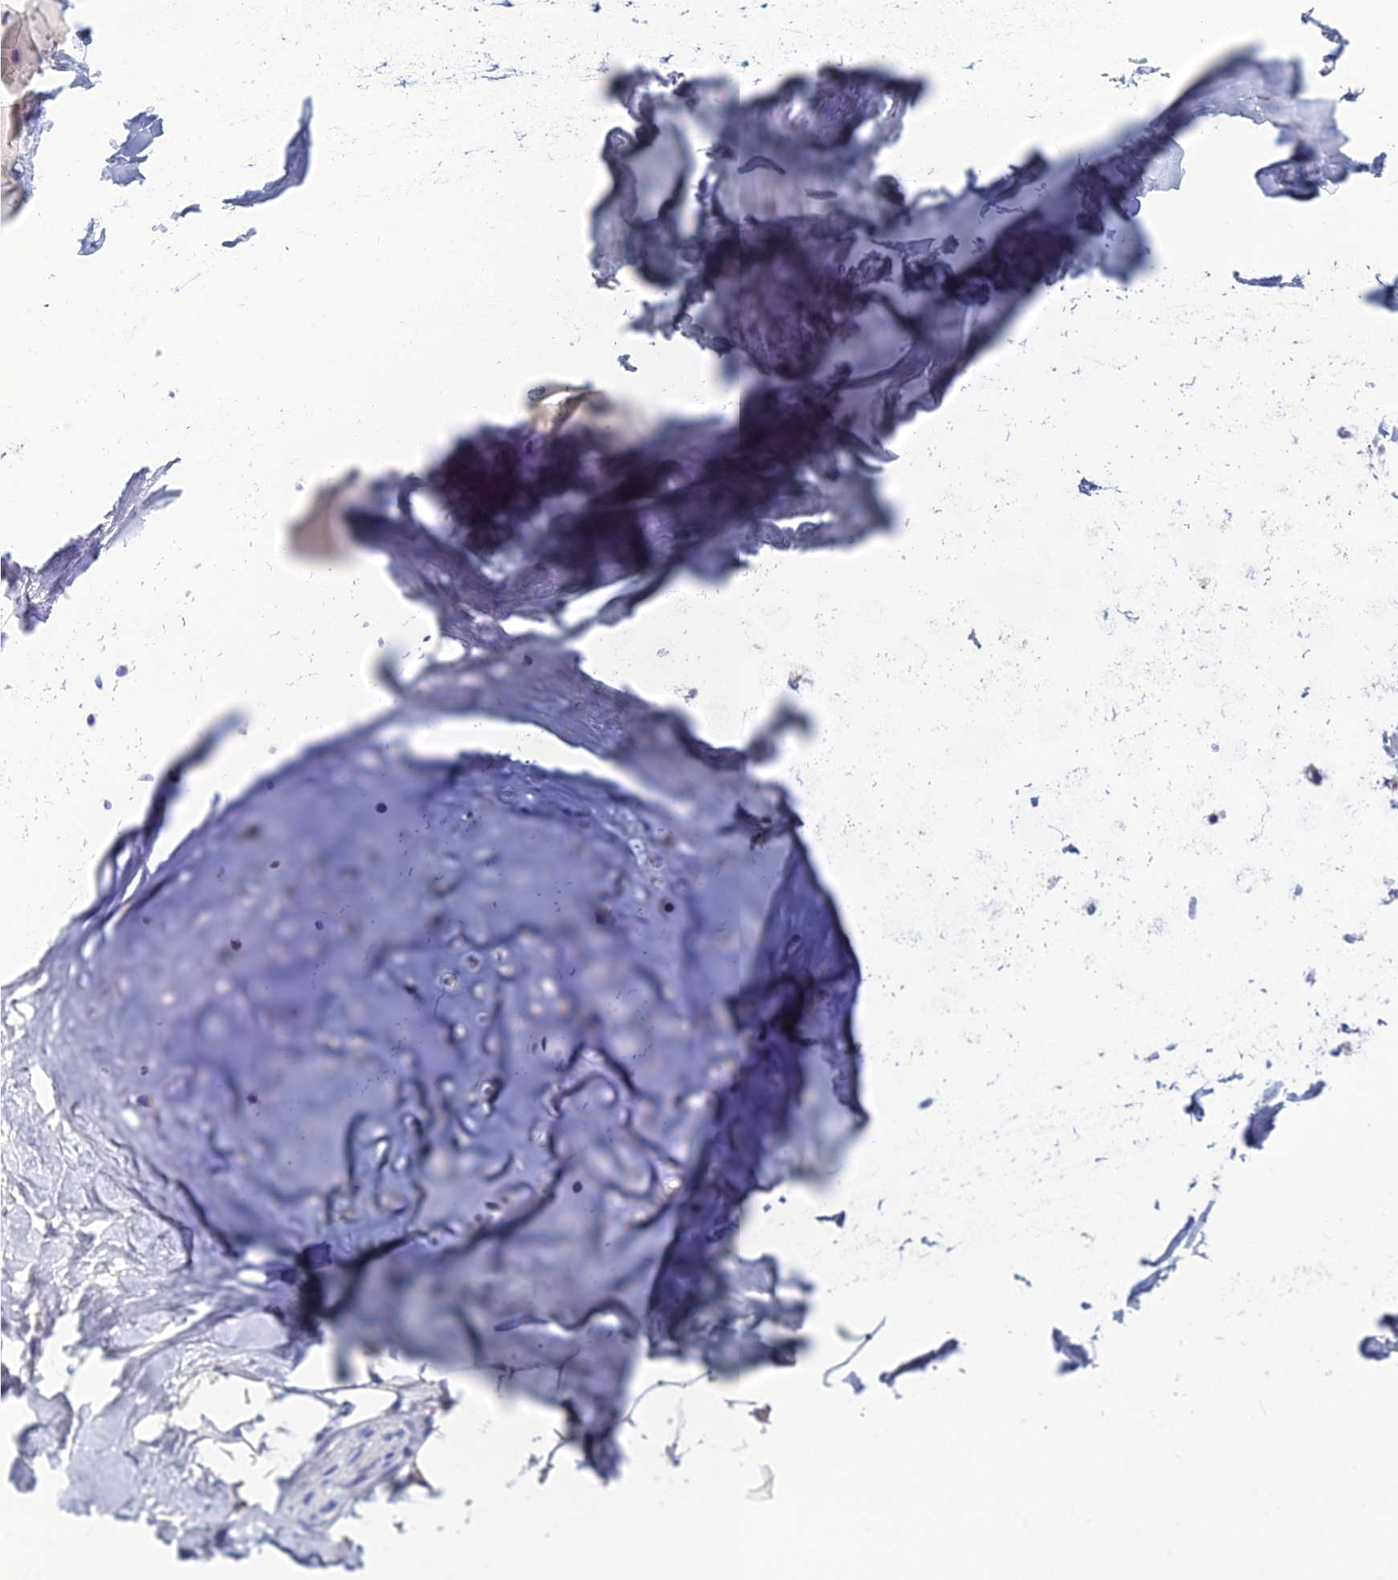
{"staining": {"intensity": "negative", "quantity": "none", "location": "none"}, "tissue": "adipose tissue", "cell_type": "Adipocytes", "image_type": "normal", "snomed": [{"axis": "morphology", "description": "Normal tissue, NOS"}, {"axis": "topography", "description": "Lymph node"}, {"axis": "topography", "description": "Bronchus"}], "caption": "This is an immunohistochemistry image of normal adipose tissue. There is no staining in adipocytes.", "gene": "GOLGA6A", "patient": {"sex": "male", "age": 63}}